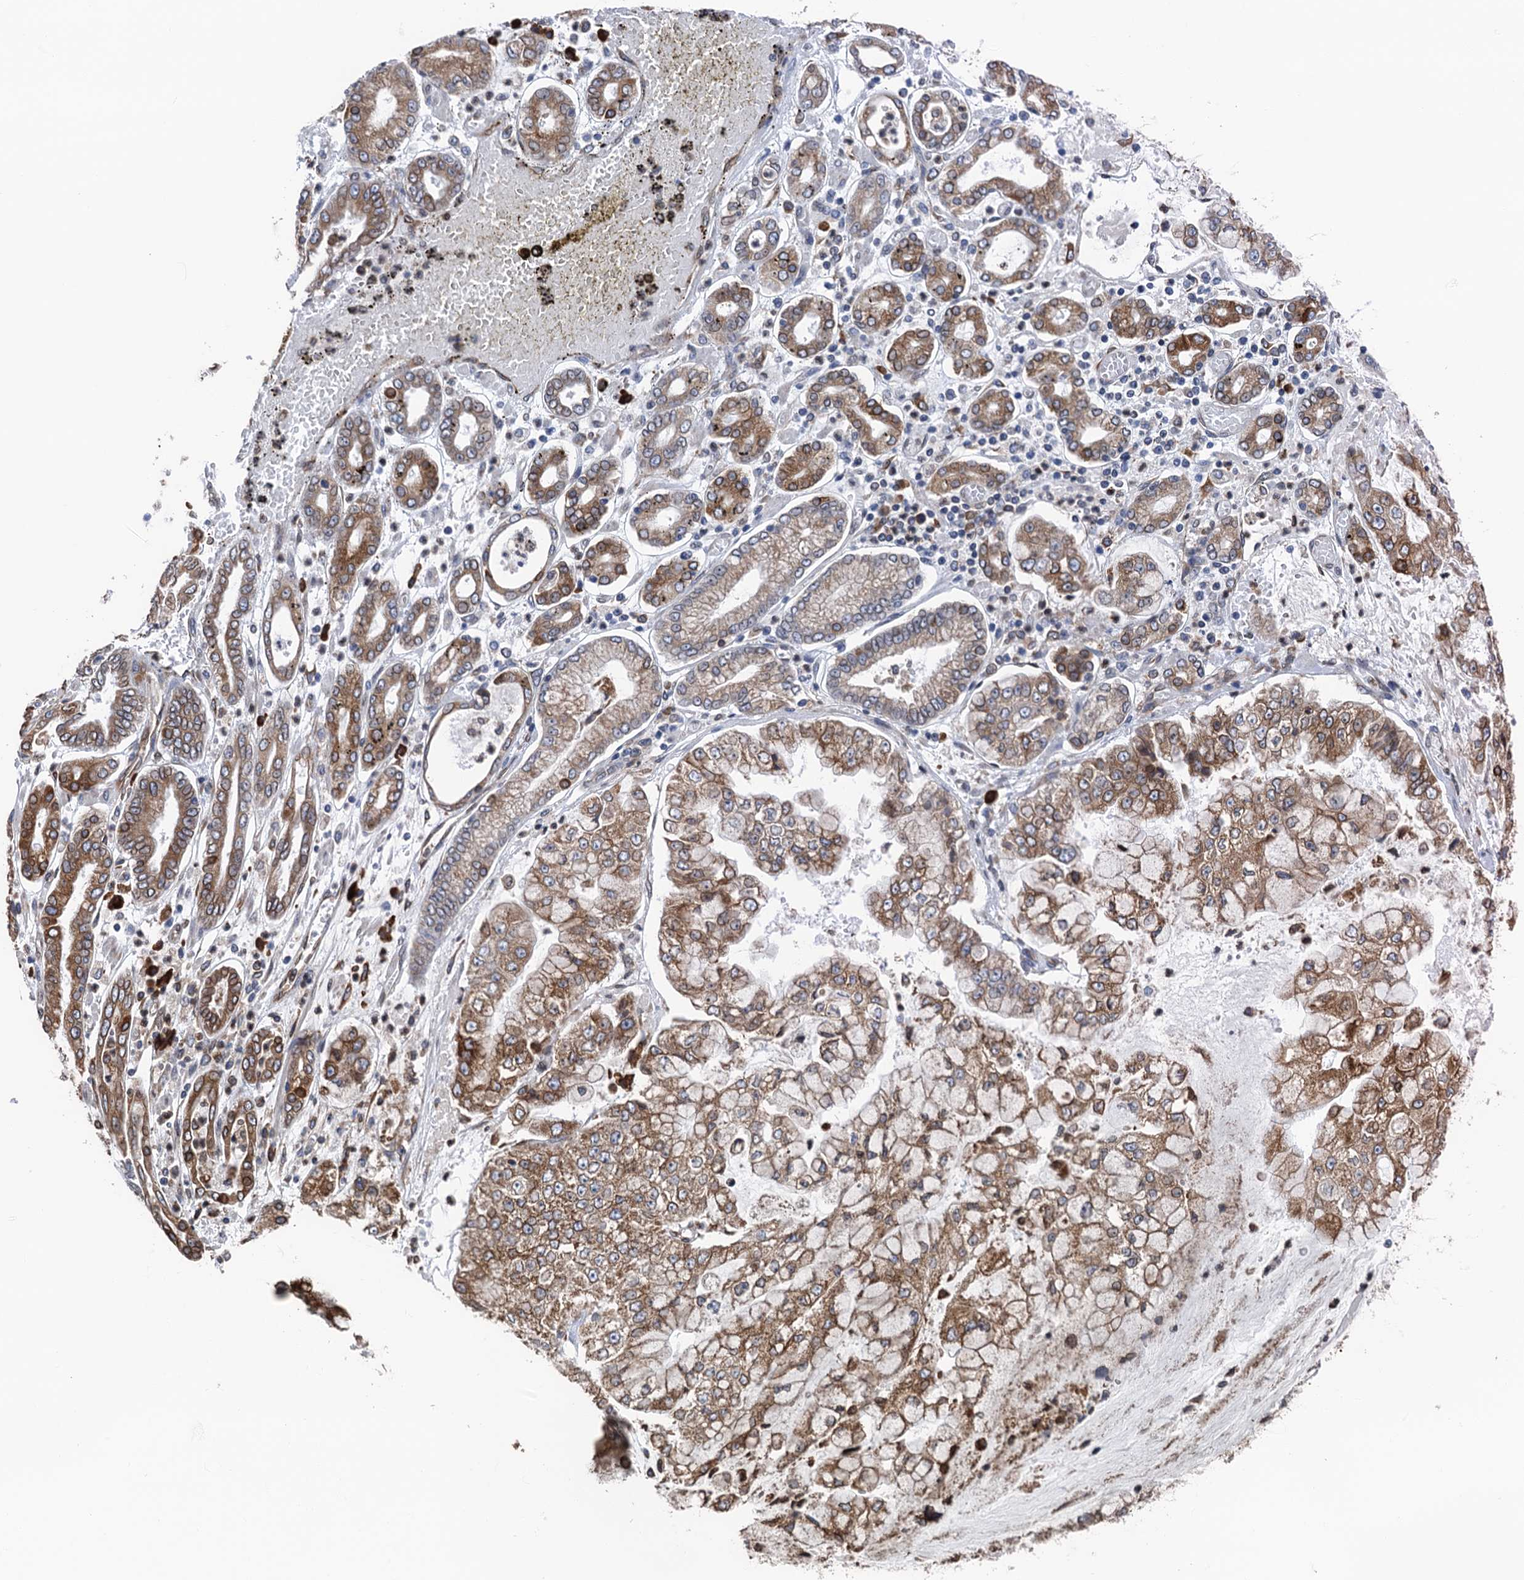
{"staining": {"intensity": "moderate", "quantity": ">75%", "location": "cytoplasmic/membranous"}, "tissue": "stomach cancer", "cell_type": "Tumor cells", "image_type": "cancer", "snomed": [{"axis": "morphology", "description": "Adenocarcinoma, NOS"}, {"axis": "topography", "description": "Stomach"}], "caption": "Stomach adenocarcinoma stained with a protein marker reveals moderate staining in tumor cells.", "gene": "TMEM205", "patient": {"sex": "male", "age": 76}}